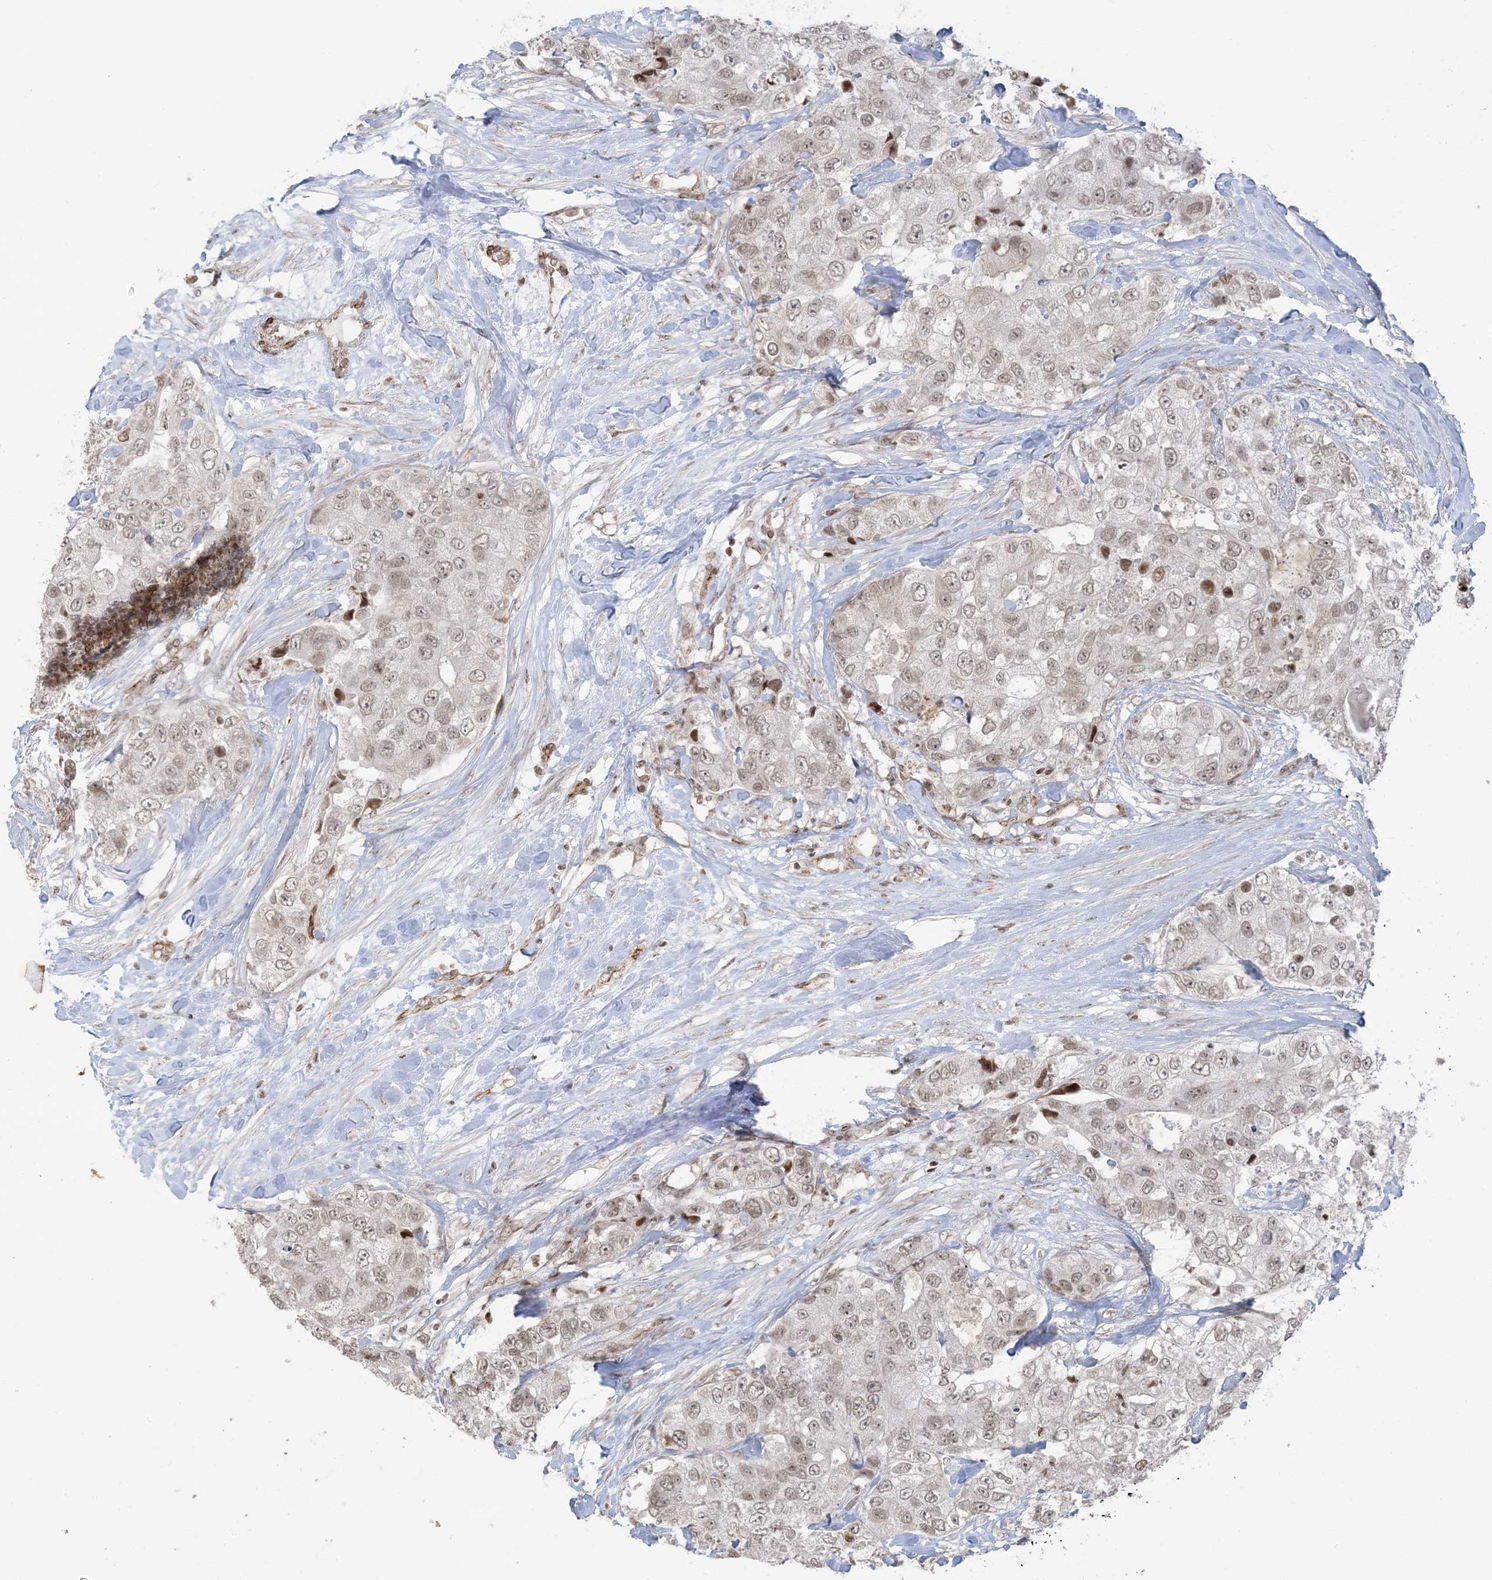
{"staining": {"intensity": "weak", "quantity": ">75%", "location": "nuclear"}, "tissue": "breast cancer", "cell_type": "Tumor cells", "image_type": "cancer", "snomed": [{"axis": "morphology", "description": "Duct carcinoma"}, {"axis": "topography", "description": "Breast"}], "caption": "This histopathology image demonstrates immunohistochemistry (IHC) staining of breast cancer, with low weak nuclear expression in approximately >75% of tumor cells.", "gene": "METAP1D", "patient": {"sex": "female", "age": 62}}